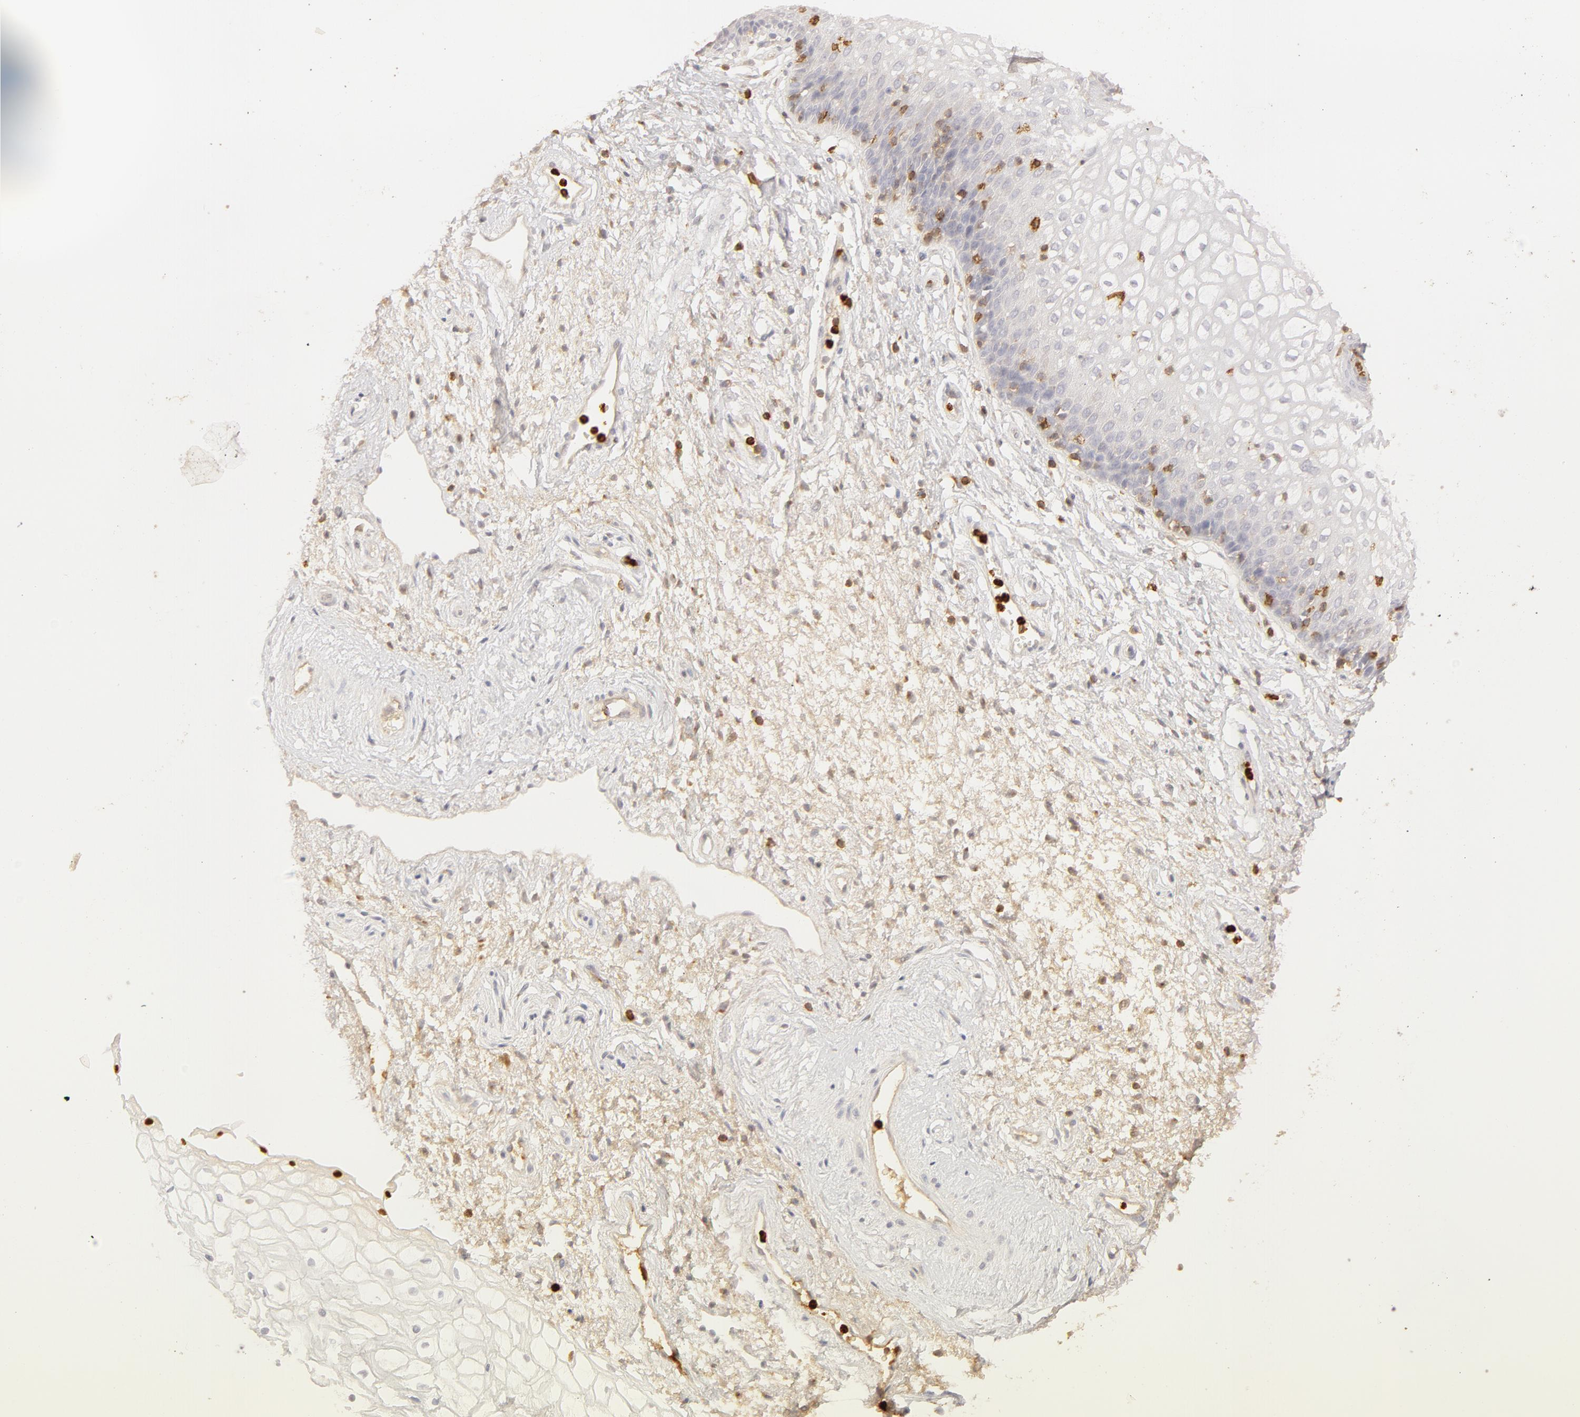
{"staining": {"intensity": "negative", "quantity": "none", "location": "none"}, "tissue": "vagina", "cell_type": "Squamous epithelial cells", "image_type": "normal", "snomed": [{"axis": "morphology", "description": "Normal tissue, NOS"}, {"axis": "topography", "description": "Vagina"}], "caption": "An image of vagina stained for a protein reveals no brown staining in squamous epithelial cells.", "gene": "C1R", "patient": {"sex": "female", "age": 34}}